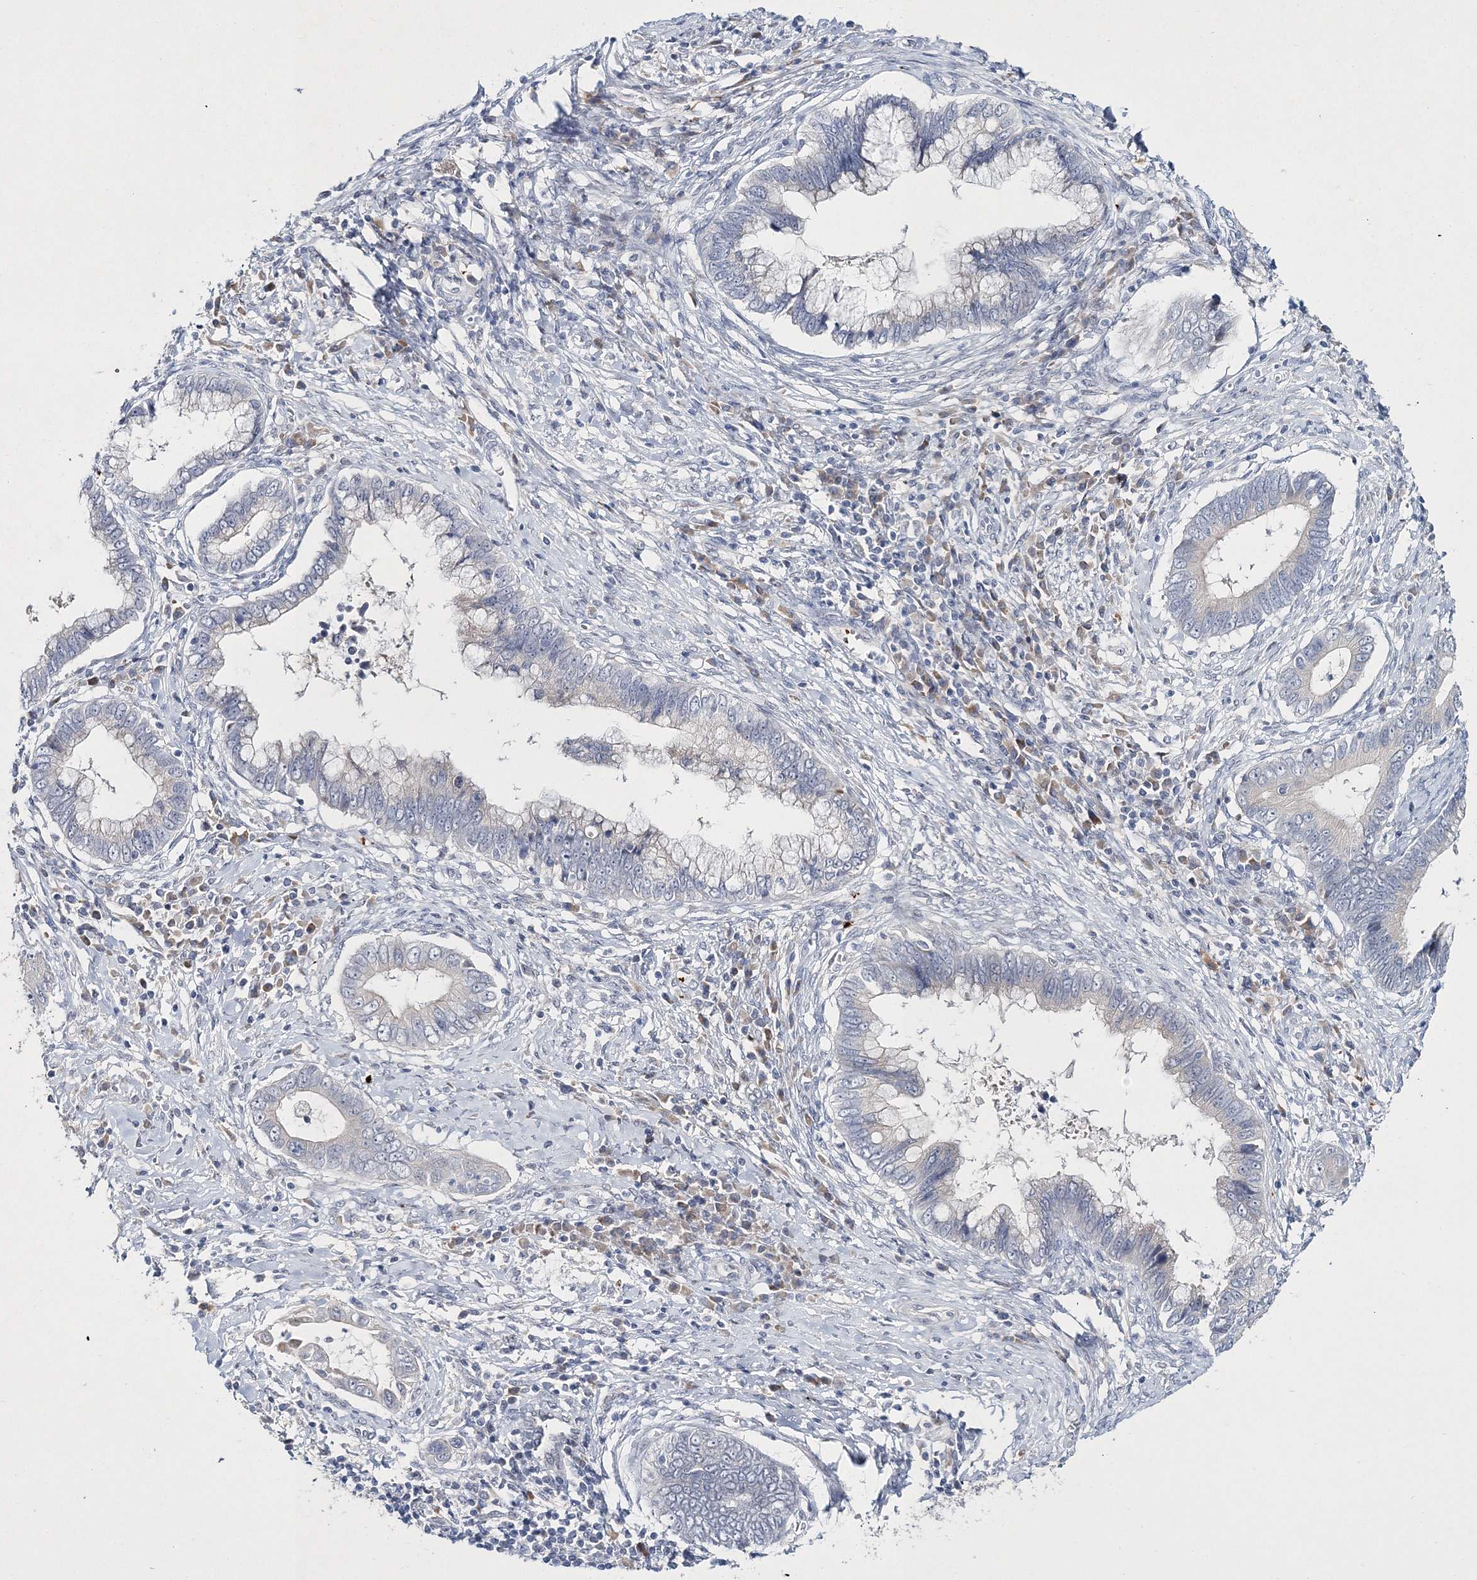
{"staining": {"intensity": "negative", "quantity": "none", "location": "none"}, "tissue": "cervical cancer", "cell_type": "Tumor cells", "image_type": "cancer", "snomed": [{"axis": "morphology", "description": "Adenocarcinoma, NOS"}, {"axis": "topography", "description": "Cervix"}], "caption": "A histopathology image of cervical adenocarcinoma stained for a protein exhibits no brown staining in tumor cells.", "gene": "MYOZ2", "patient": {"sex": "female", "age": 44}}